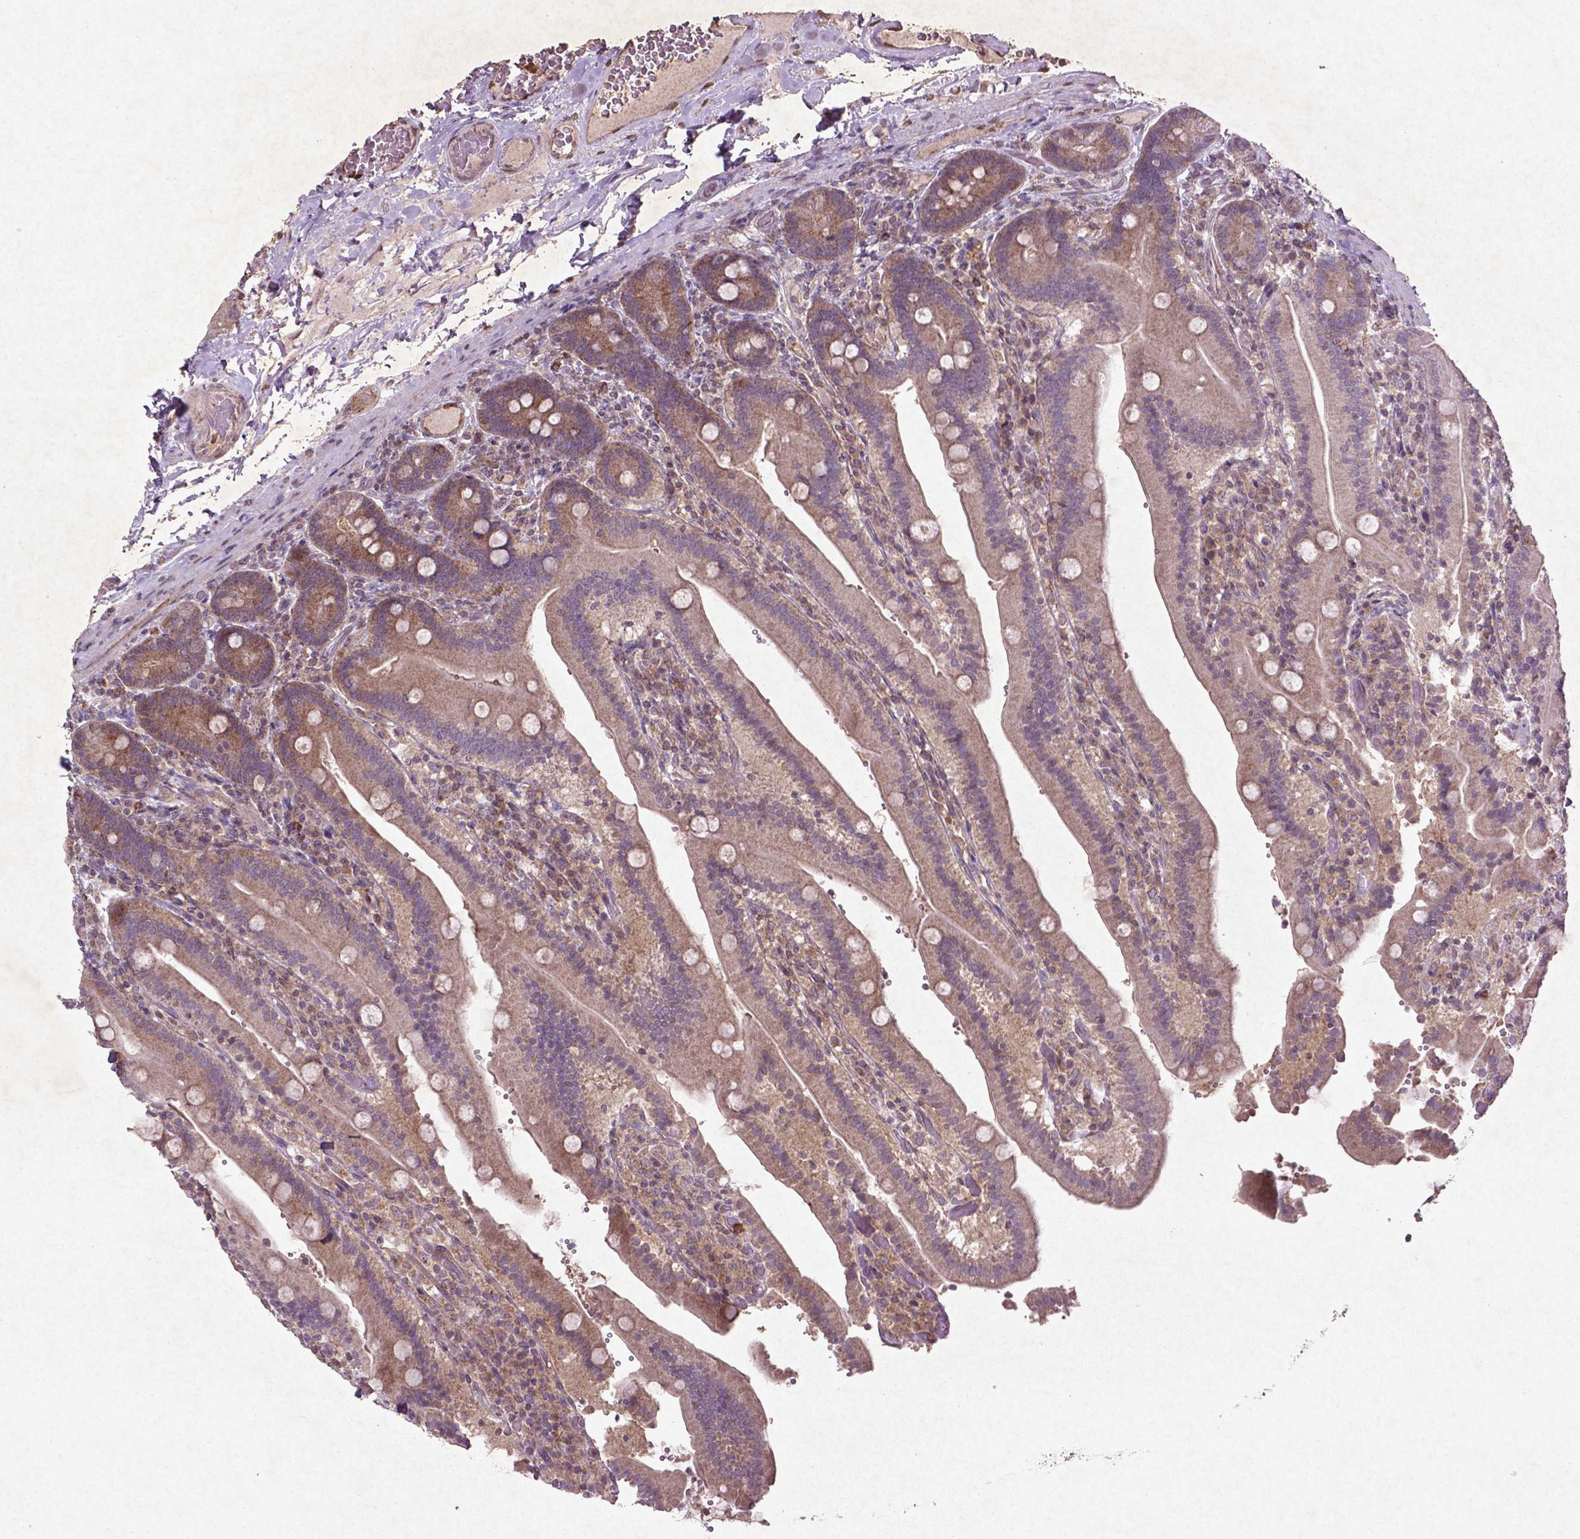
{"staining": {"intensity": "strong", "quantity": "25%-75%", "location": "cytoplasmic/membranous"}, "tissue": "duodenum", "cell_type": "Glandular cells", "image_type": "normal", "snomed": [{"axis": "morphology", "description": "Normal tissue, NOS"}, {"axis": "topography", "description": "Duodenum"}], "caption": "About 25%-75% of glandular cells in benign duodenum demonstrate strong cytoplasmic/membranous protein staining as visualized by brown immunohistochemical staining.", "gene": "MTOR", "patient": {"sex": "female", "age": 62}}